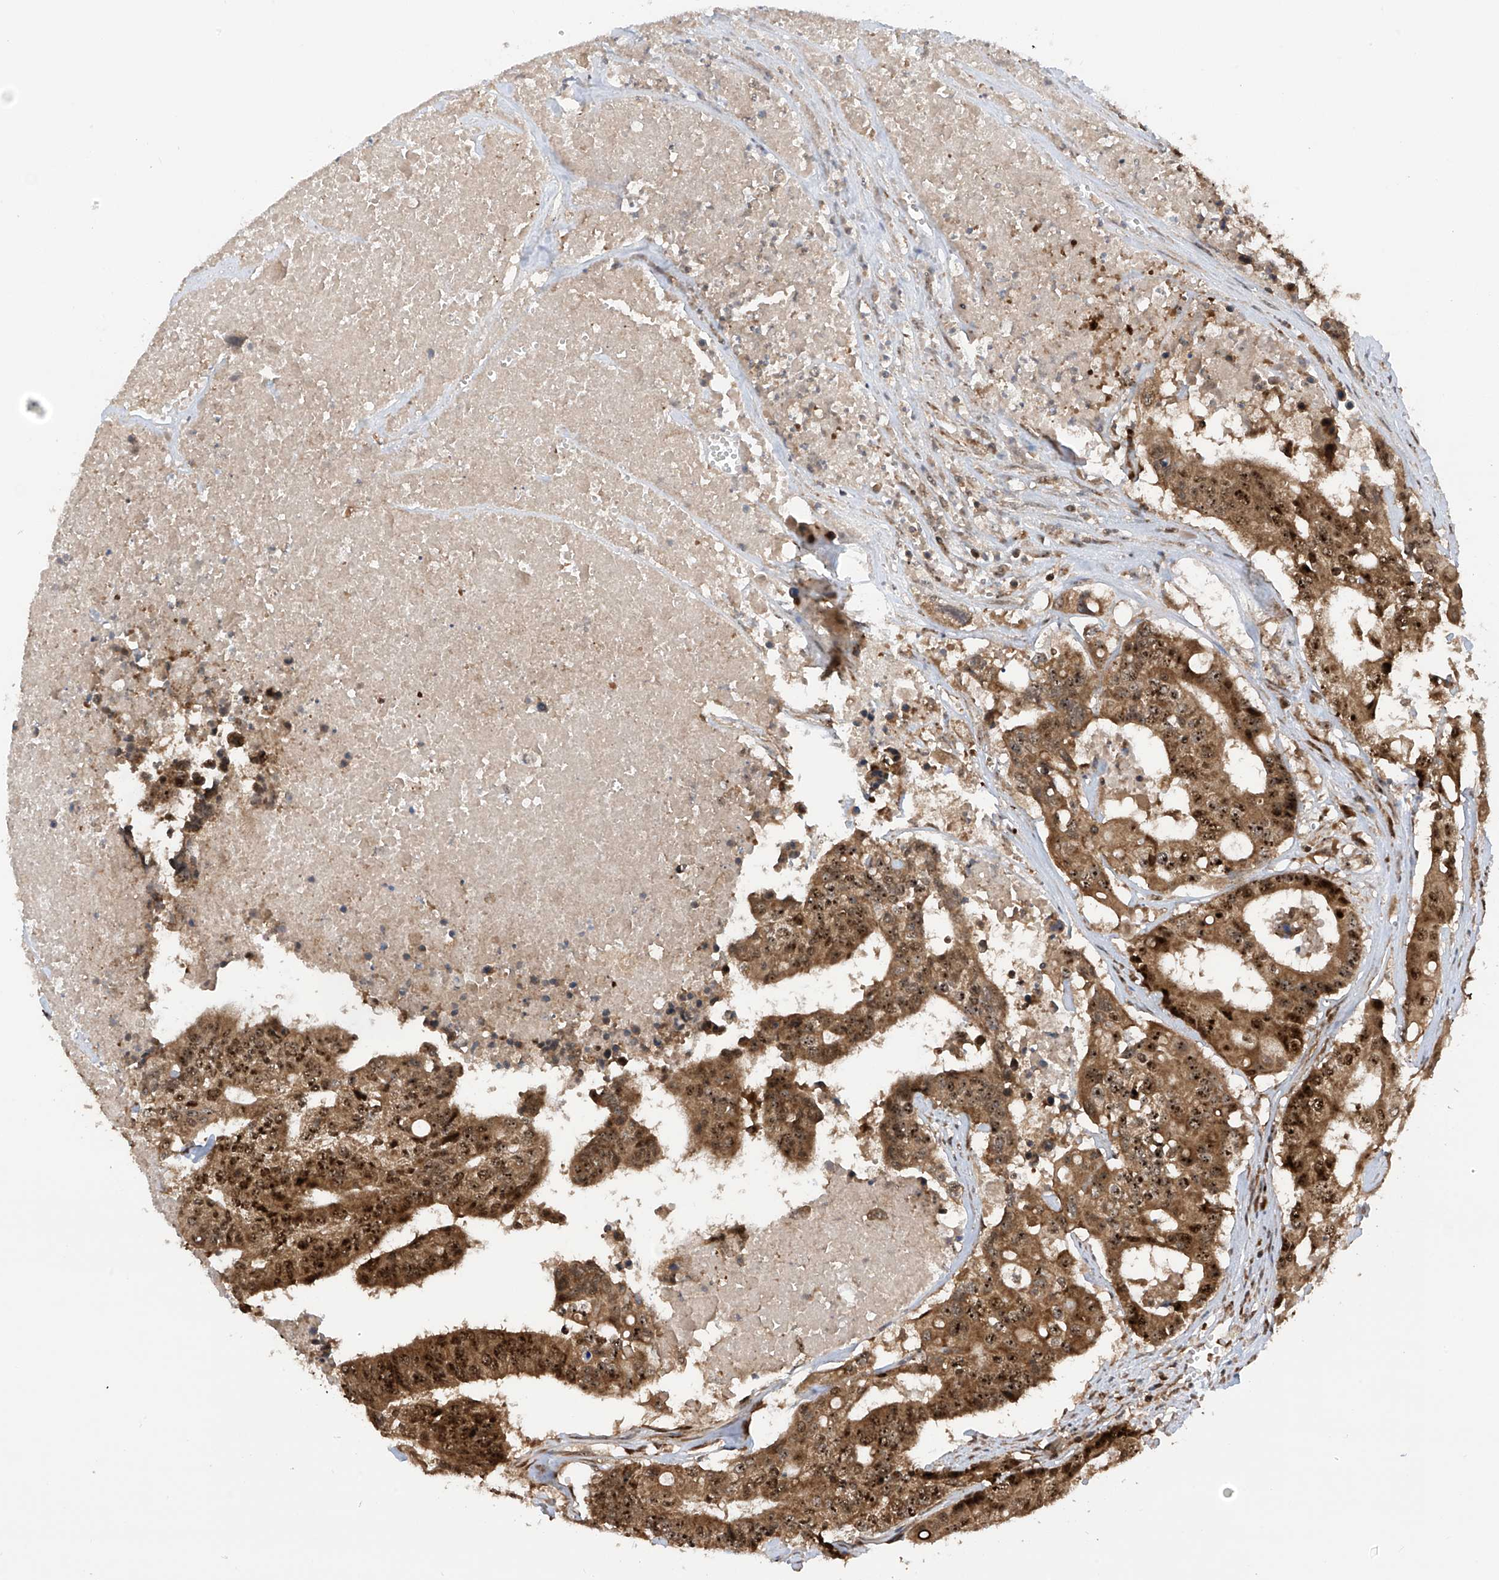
{"staining": {"intensity": "strong", "quantity": ">75%", "location": "cytoplasmic/membranous,nuclear"}, "tissue": "colorectal cancer", "cell_type": "Tumor cells", "image_type": "cancer", "snomed": [{"axis": "morphology", "description": "Adenocarcinoma, NOS"}, {"axis": "topography", "description": "Colon"}], "caption": "Colorectal cancer (adenocarcinoma) stained with a brown dye demonstrates strong cytoplasmic/membranous and nuclear positive expression in approximately >75% of tumor cells.", "gene": "C1orf131", "patient": {"sex": "male", "age": 77}}